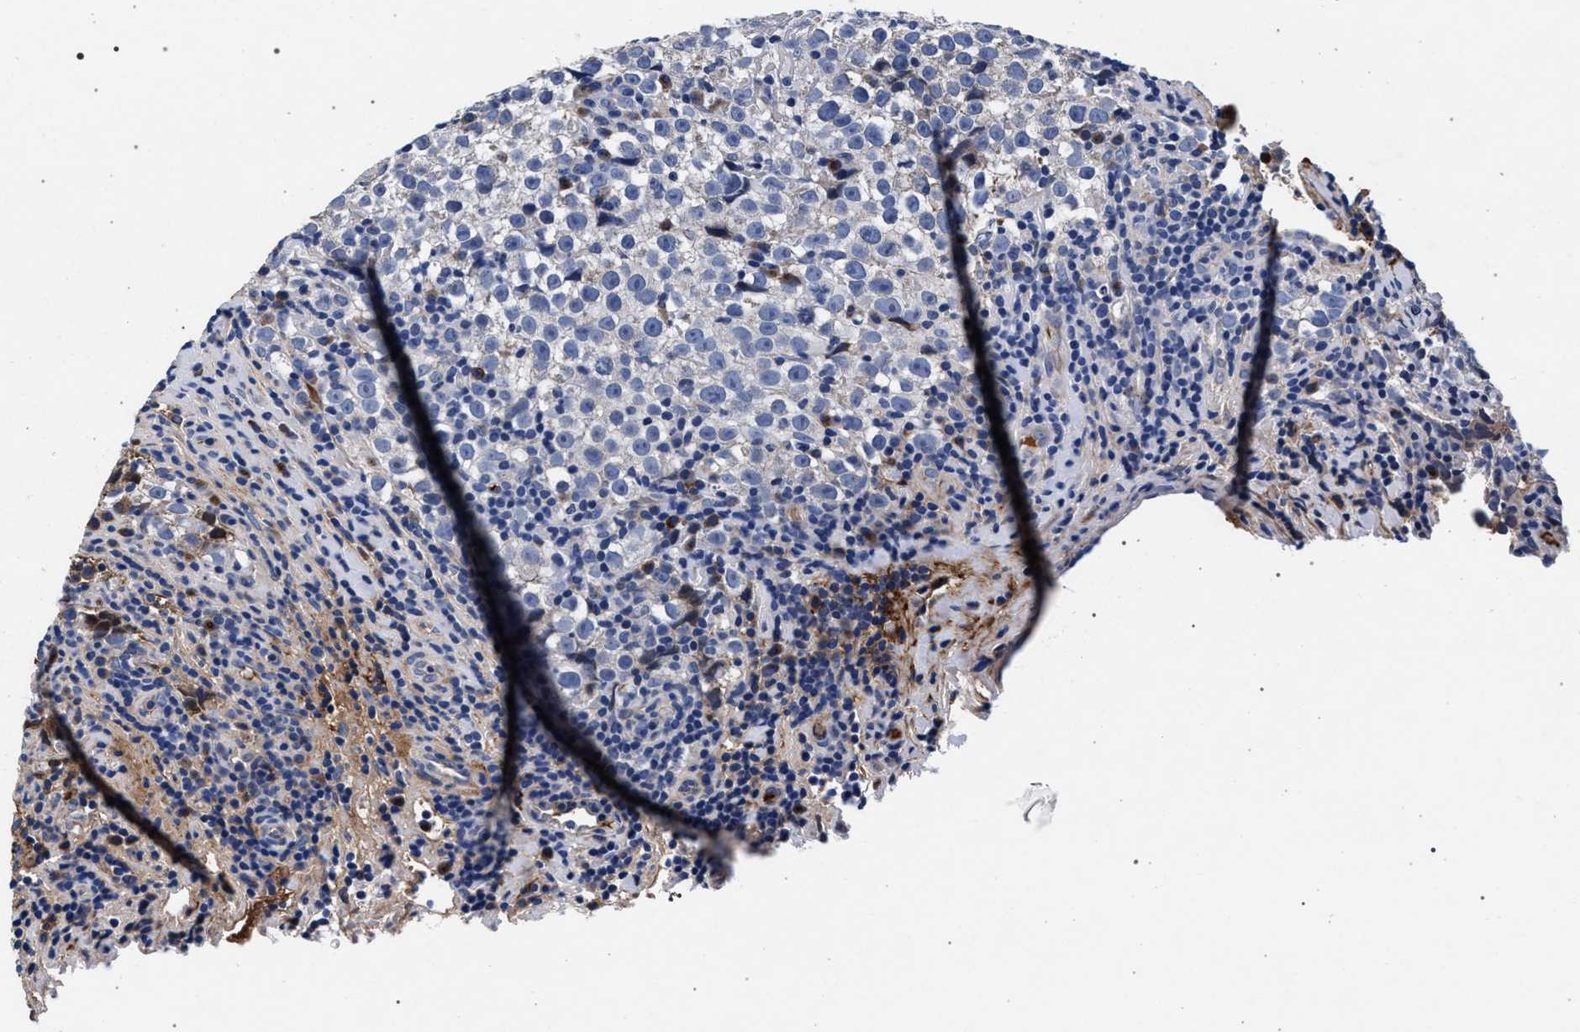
{"staining": {"intensity": "negative", "quantity": "none", "location": "none"}, "tissue": "testis cancer", "cell_type": "Tumor cells", "image_type": "cancer", "snomed": [{"axis": "morphology", "description": "Normal tissue, NOS"}, {"axis": "morphology", "description": "Seminoma, NOS"}, {"axis": "topography", "description": "Testis"}], "caption": "Immunohistochemistry photomicrograph of testis cancer (seminoma) stained for a protein (brown), which exhibits no positivity in tumor cells.", "gene": "ACOX1", "patient": {"sex": "male", "age": 43}}